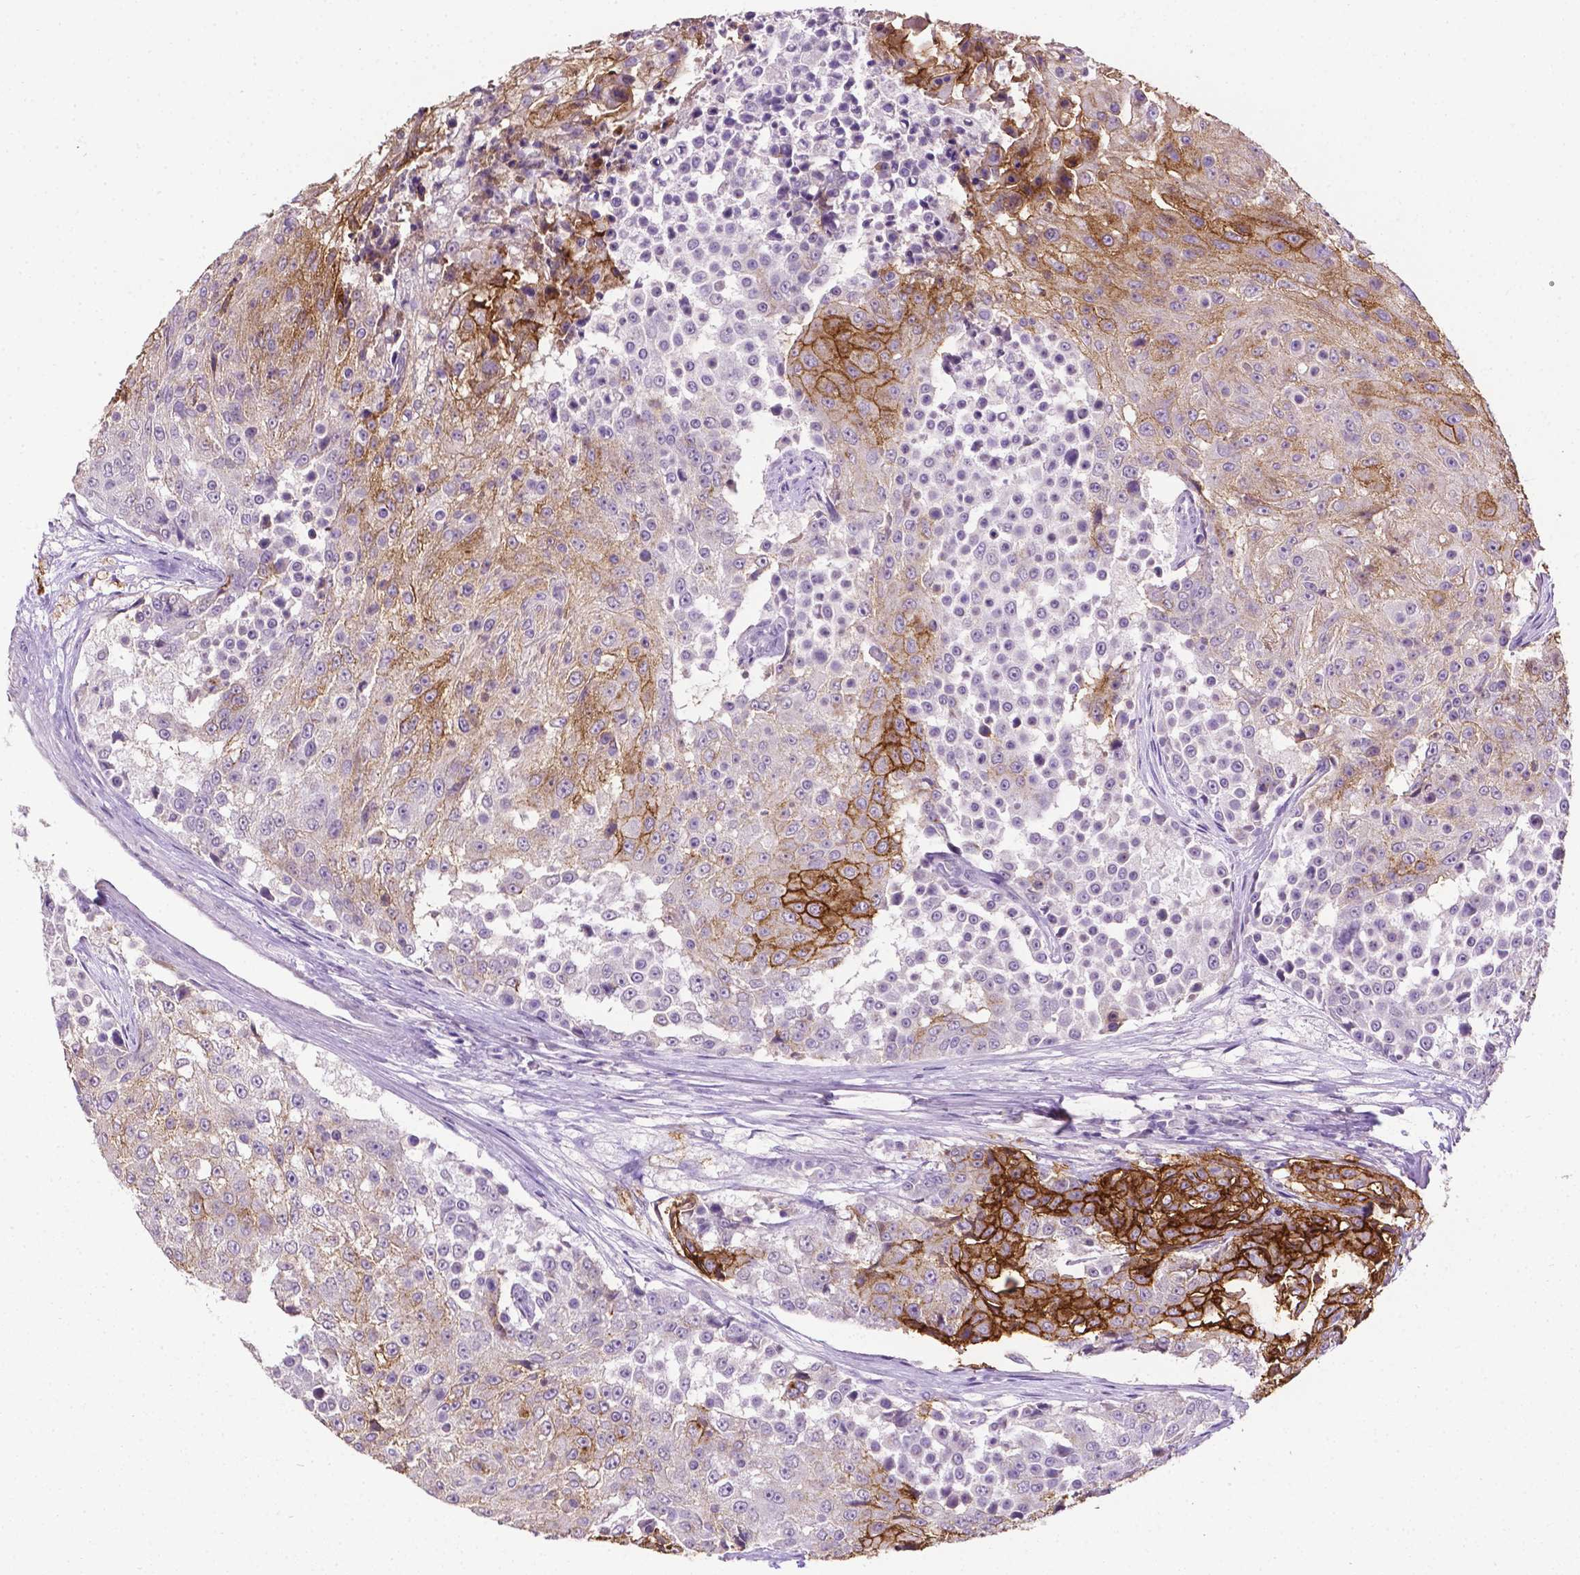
{"staining": {"intensity": "strong", "quantity": "25%-75%", "location": "cytoplasmic/membranous"}, "tissue": "urothelial cancer", "cell_type": "Tumor cells", "image_type": "cancer", "snomed": [{"axis": "morphology", "description": "Urothelial carcinoma, High grade"}, {"axis": "topography", "description": "Urinary bladder"}], "caption": "Protein analysis of high-grade urothelial carcinoma tissue exhibits strong cytoplasmic/membranous expression in about 25%-75% of tumor cells.", "gene": "TACSTD2", "patient": {"sex": "female", "age": 63}}